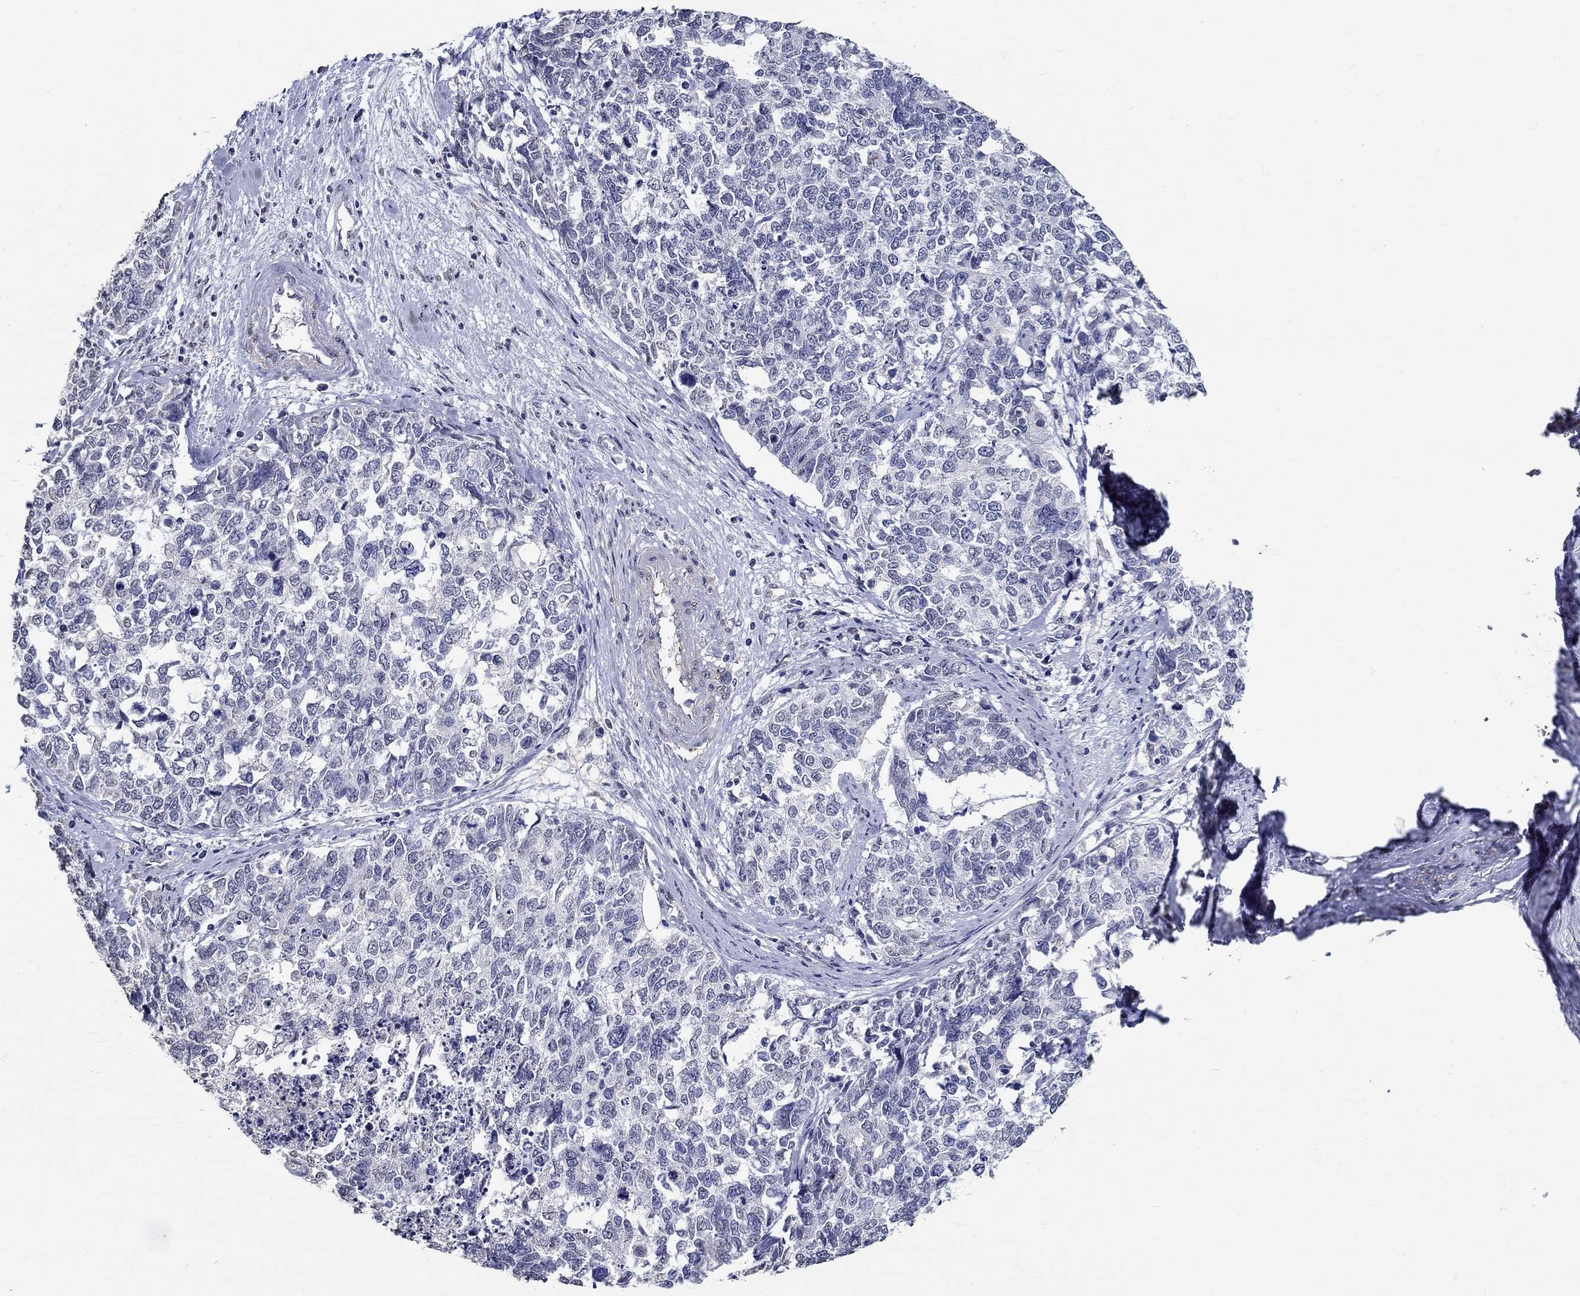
{"staining": {"intensity": "negative", "quantity": "none", "location": "none"}, "tissue": "cervical cancer", "cell_type": "Tumor cells", "image_type": "cancer", "snomed": [{"axis": "morphology", "description": "Squamous cell carcinoma, NOS"}, {"axis": "topography", "description": "Cervix"}], "caption": "High power microscopy histopathology image of an immunohistochemistry micrograph of cervical cancer (squamous cell carcinoma), revealing no significant expression in tumor cells. (DAB IHC with hematoxylin counter stain).", "gene": "PDE1B", "patient": {"sex": "female", "age": 63}}